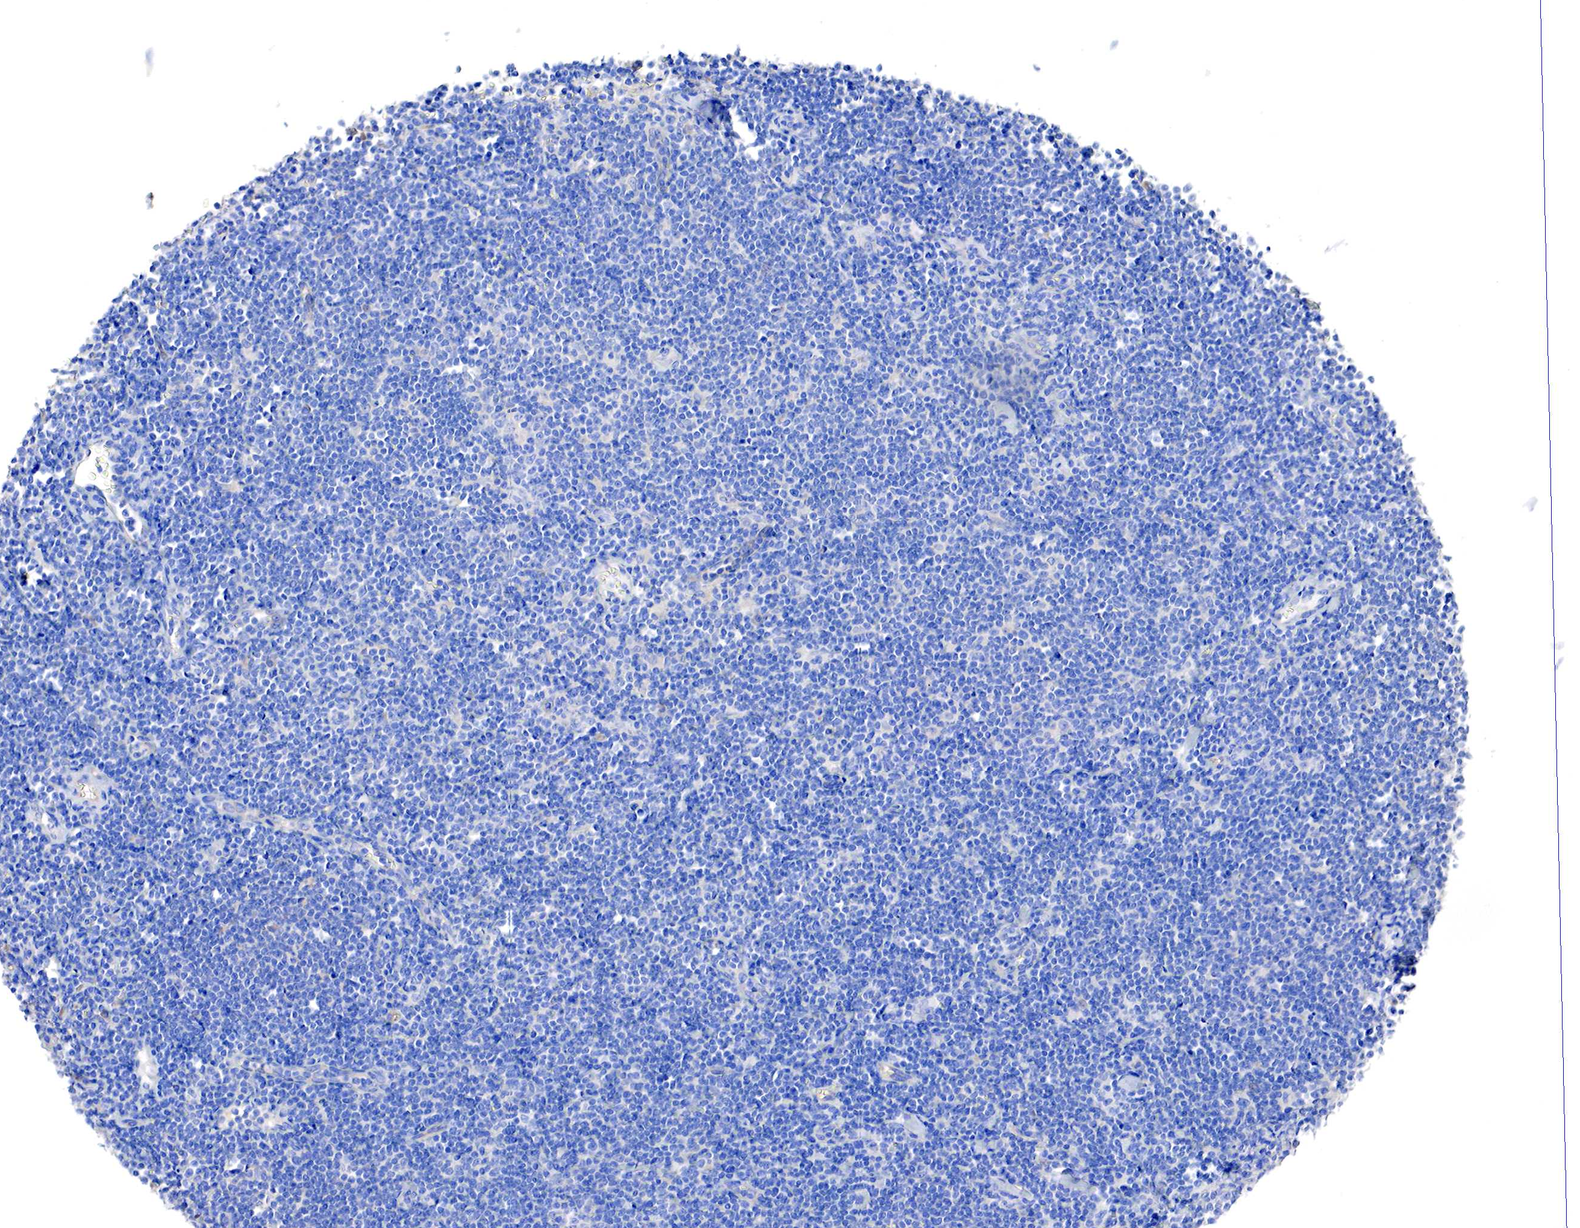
{"staining": {"intensity": "negative", "quantity": "none", "location": "none"}, "tissue": "lymphoma", "cell_type": "Tumor cells", "image_type": "cancer", "snomed": [{"axis": "morphology", "description": "Malignant lymphoma, non-Hodgkin's type, Low grade"}, {"axis": "topography", "description": "Lymph node"}], "caption": "DAB immunohistochemical staining of low-grade malignant lymphoma, non-Hodgkin's type displays no significant staining in tumor cells. The staining was performed using DAB to visualize the protein expression in brown, while the nuclei were stained in blue with hematoxylin (Magnification: 20x).", "gene": "RDX", "patient": {"sex": "male", "age": 65}}